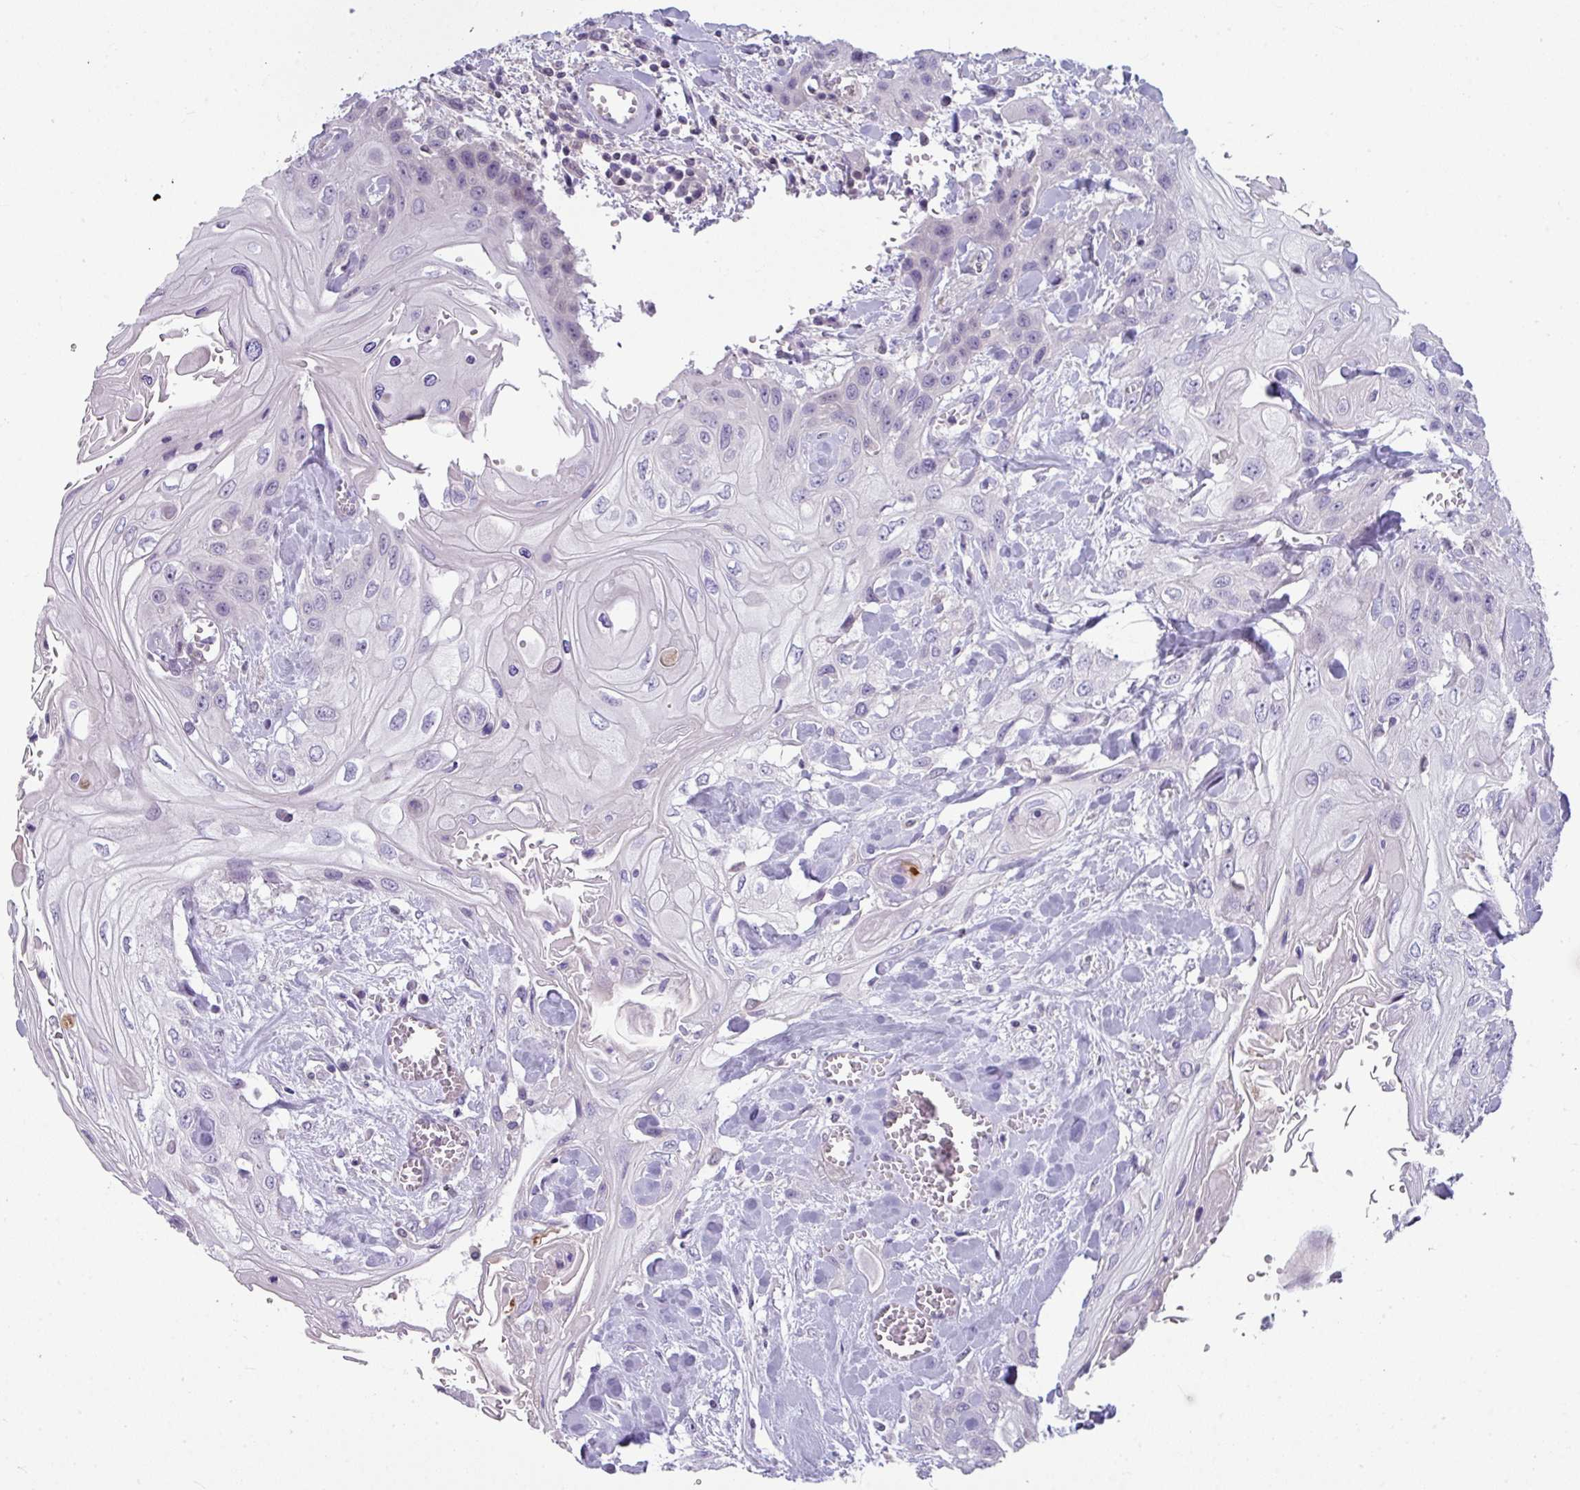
{"staining": {"intensity": "negative", "quantity": "none", "location": "none"}, "tissue": "head and neck cancer", "cell_type": "Tumor cells", "image_type": "cancer", "snomed": [{"axis": "morphology", "description": "Squamous cell carcinoma, NOS"}, {"axis": "topography", "description": "Head-Neck"}], "caption": "An image of human head and neck squamous cell carcinoma is negative for staining in tumor cells. (DAB (3,3'-diaminobenzidine) immunohistochemistry (IHC), high magnification).", "gene": "STAT5A", "patient": {"sex": "female", "age": 43}}